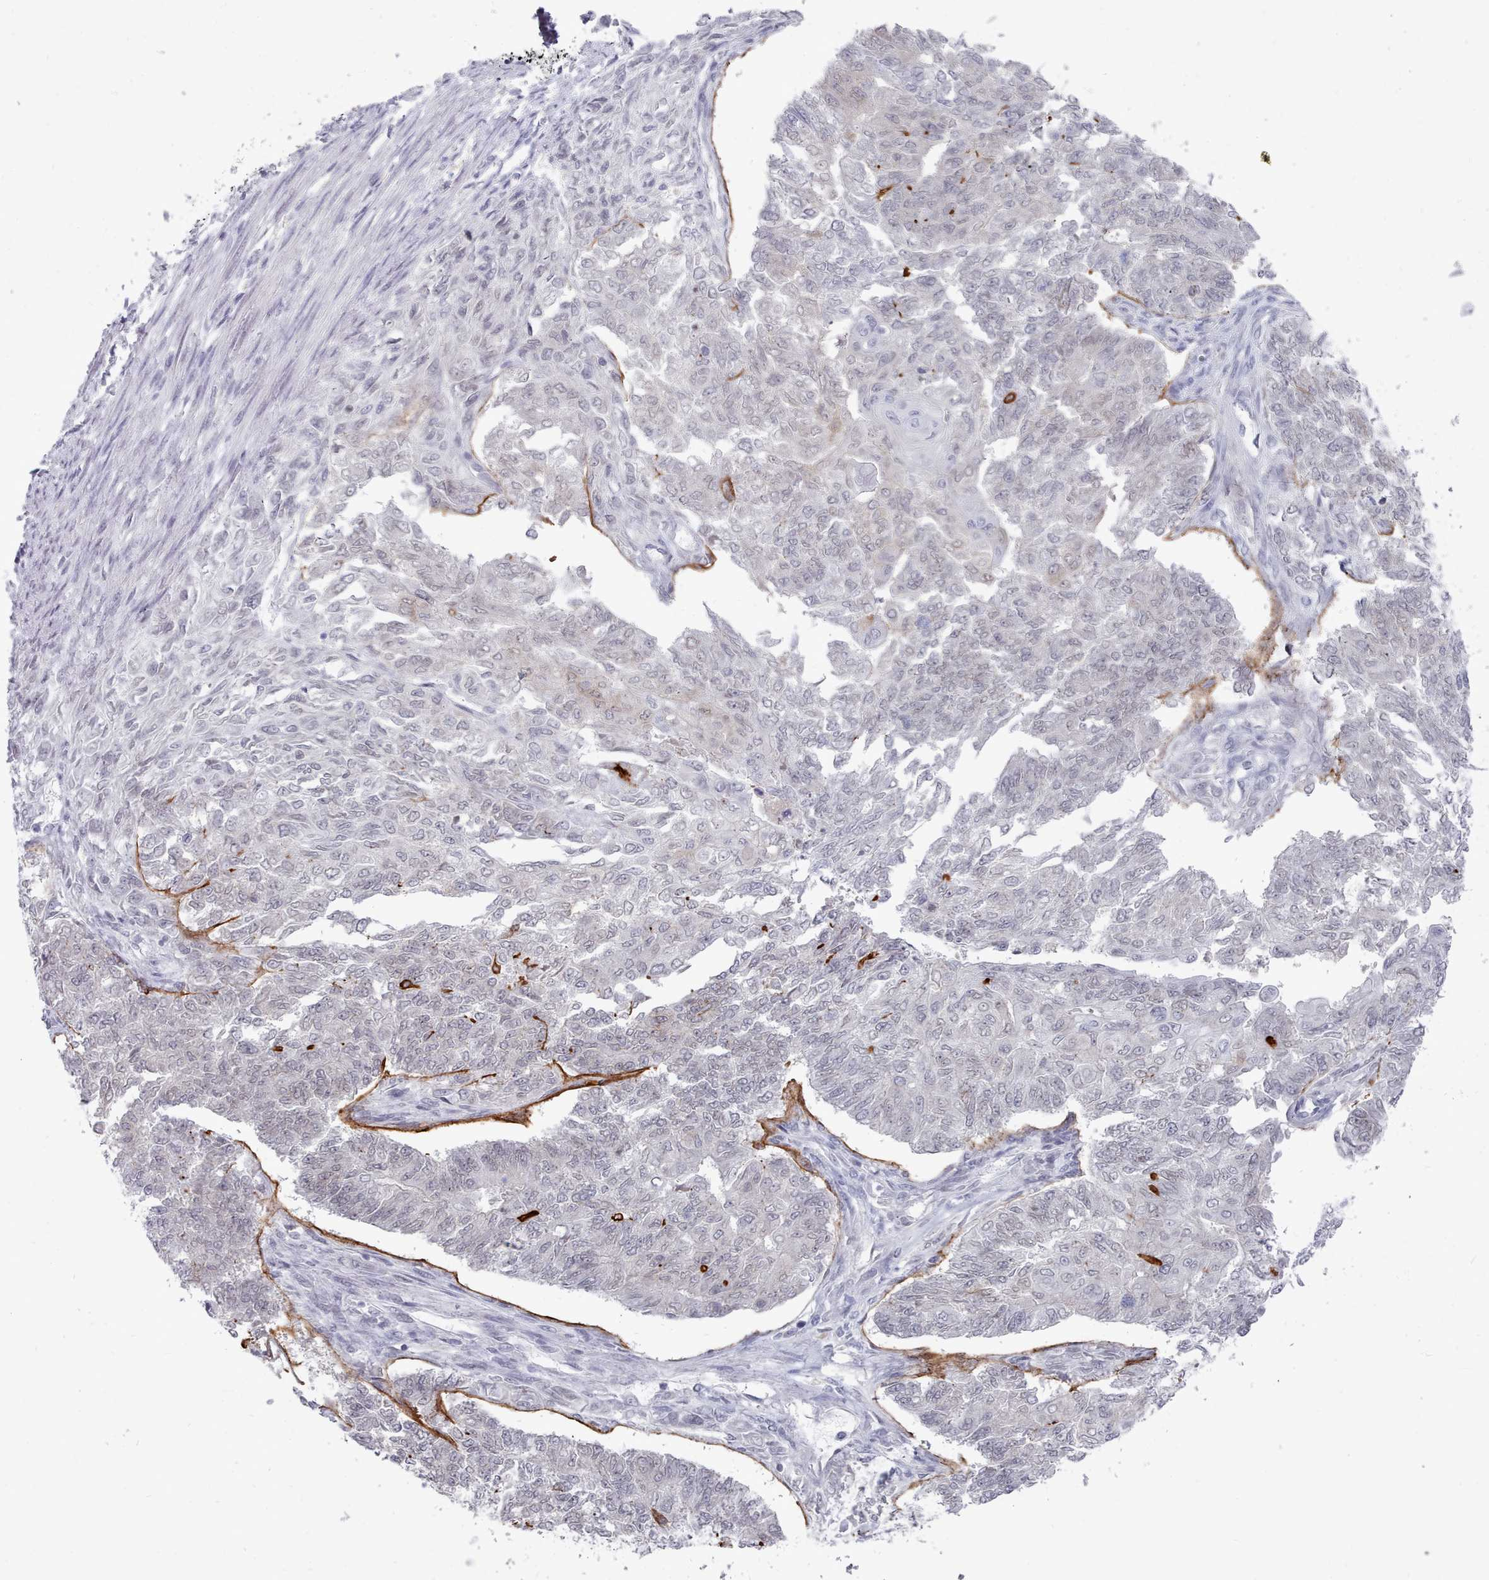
{"staining": {"intensity": "negative", "quantity": "none", "location": "none"}, "tissue": "endometrial cancer", "cell_type": "Tumor cells", "image_type": "cancer", "snomed": [{"axis": "morphology", "description": "Adenocarcinoma, NOS"}, {"axis": "topography", "description": "Endometrium"}], "caption": "Image shows no protein staining in tumor cells of endometrial adenocarcinoma tissue.", "gene": "GINS1", "patient": {"sex": "female", "age": 32}}